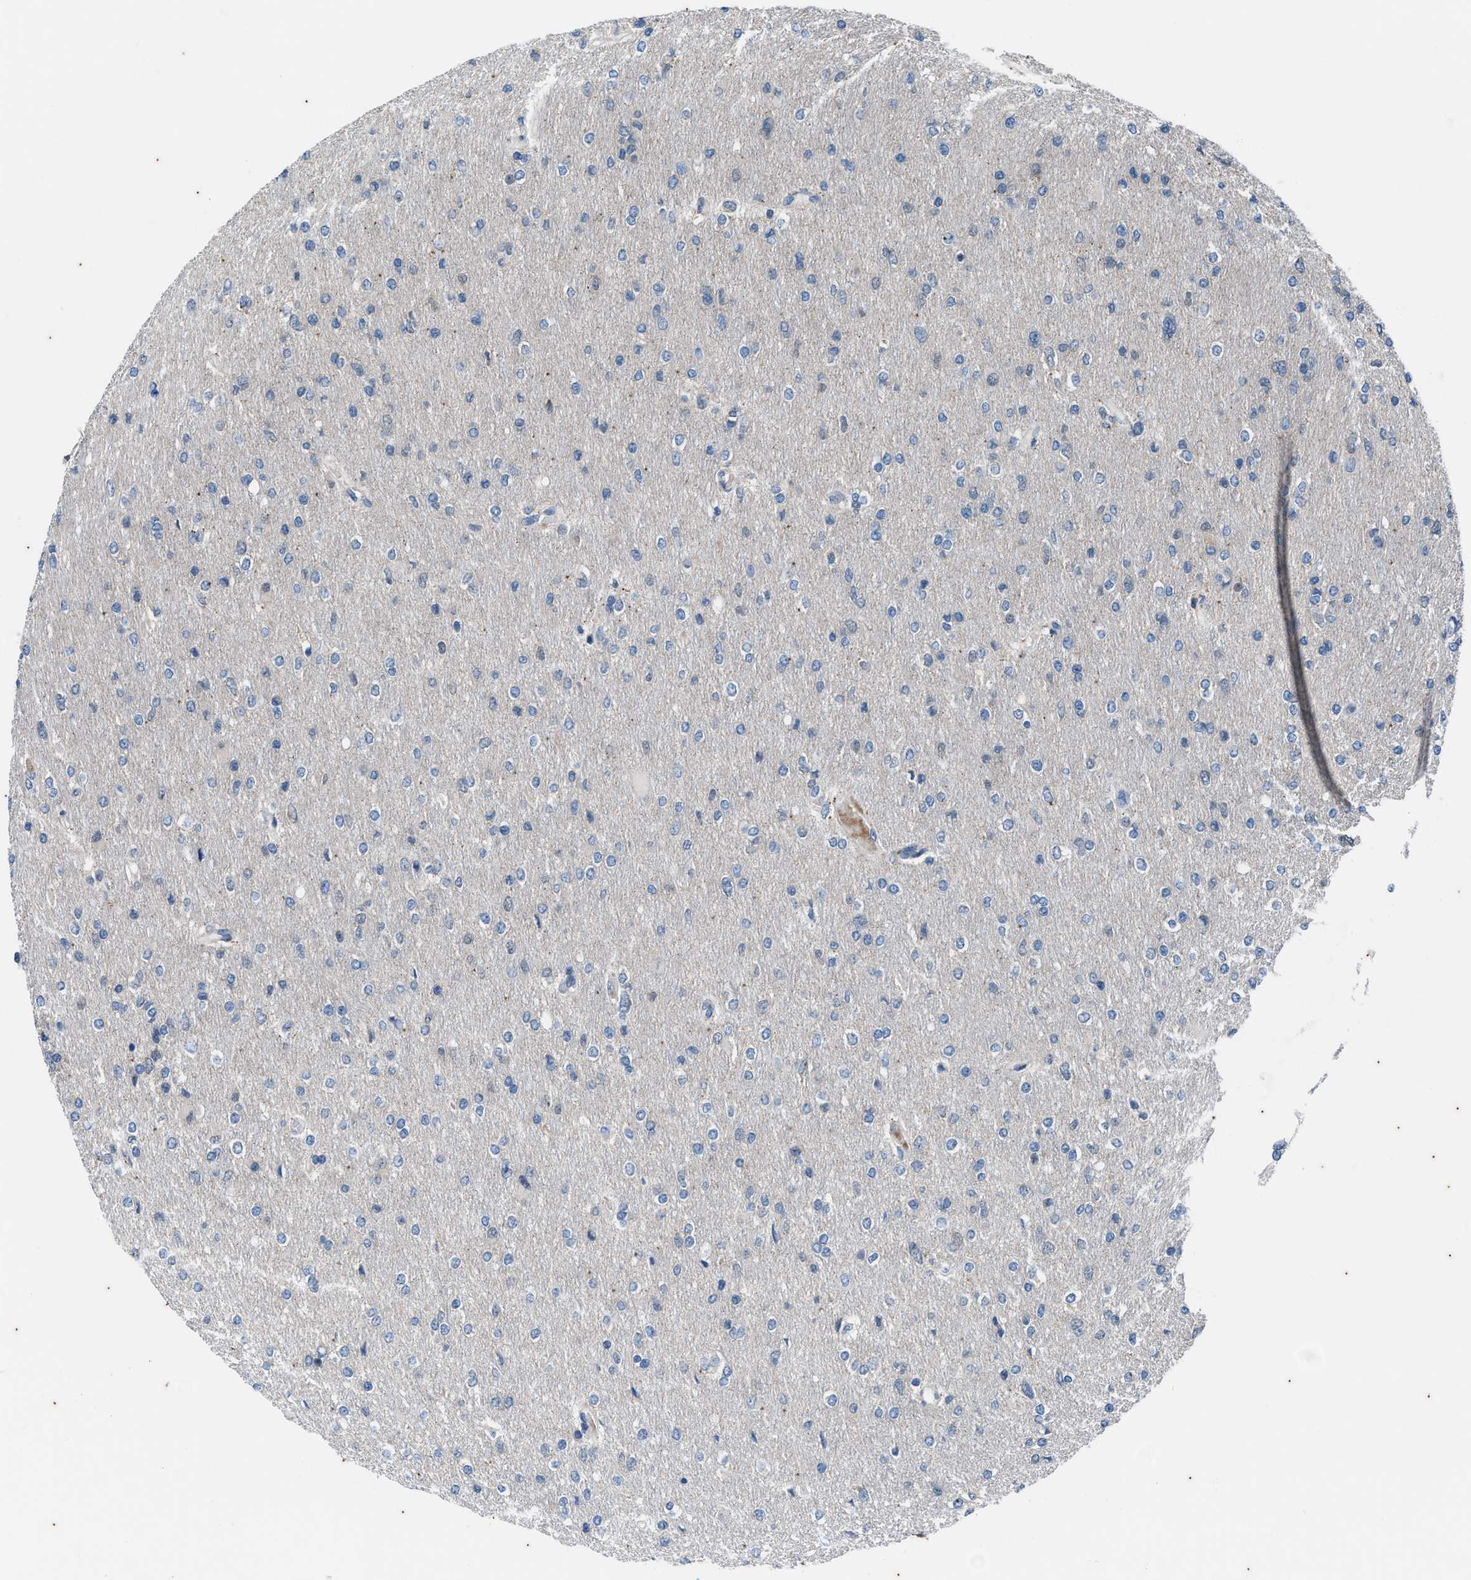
{"staining": {"intensity": "negative", "quantity": "none", "location": "none"}, "tissue": "glioma", "cell_type": "Tumor cells", "image_type": "cancer", "snomed": [{"axis": "morphology", "description": "Glioma, malignant, High grade"}, {"axis": "topography", "description": "Cerebral cortex"}], "caption": "DAB (3,3'-diaminobenzidine) immunohistochemical staining of human malignant glioma (high-grade) demonstrates no significant expression in tumor cells. Brightfield microscopy of immunohistochemistry (IHC) stained with DAB (brown) and hematoxylin (blue), captured at high magnification.", "gene": "KIF24", "patient": {"sex": "female", "age": 36}}